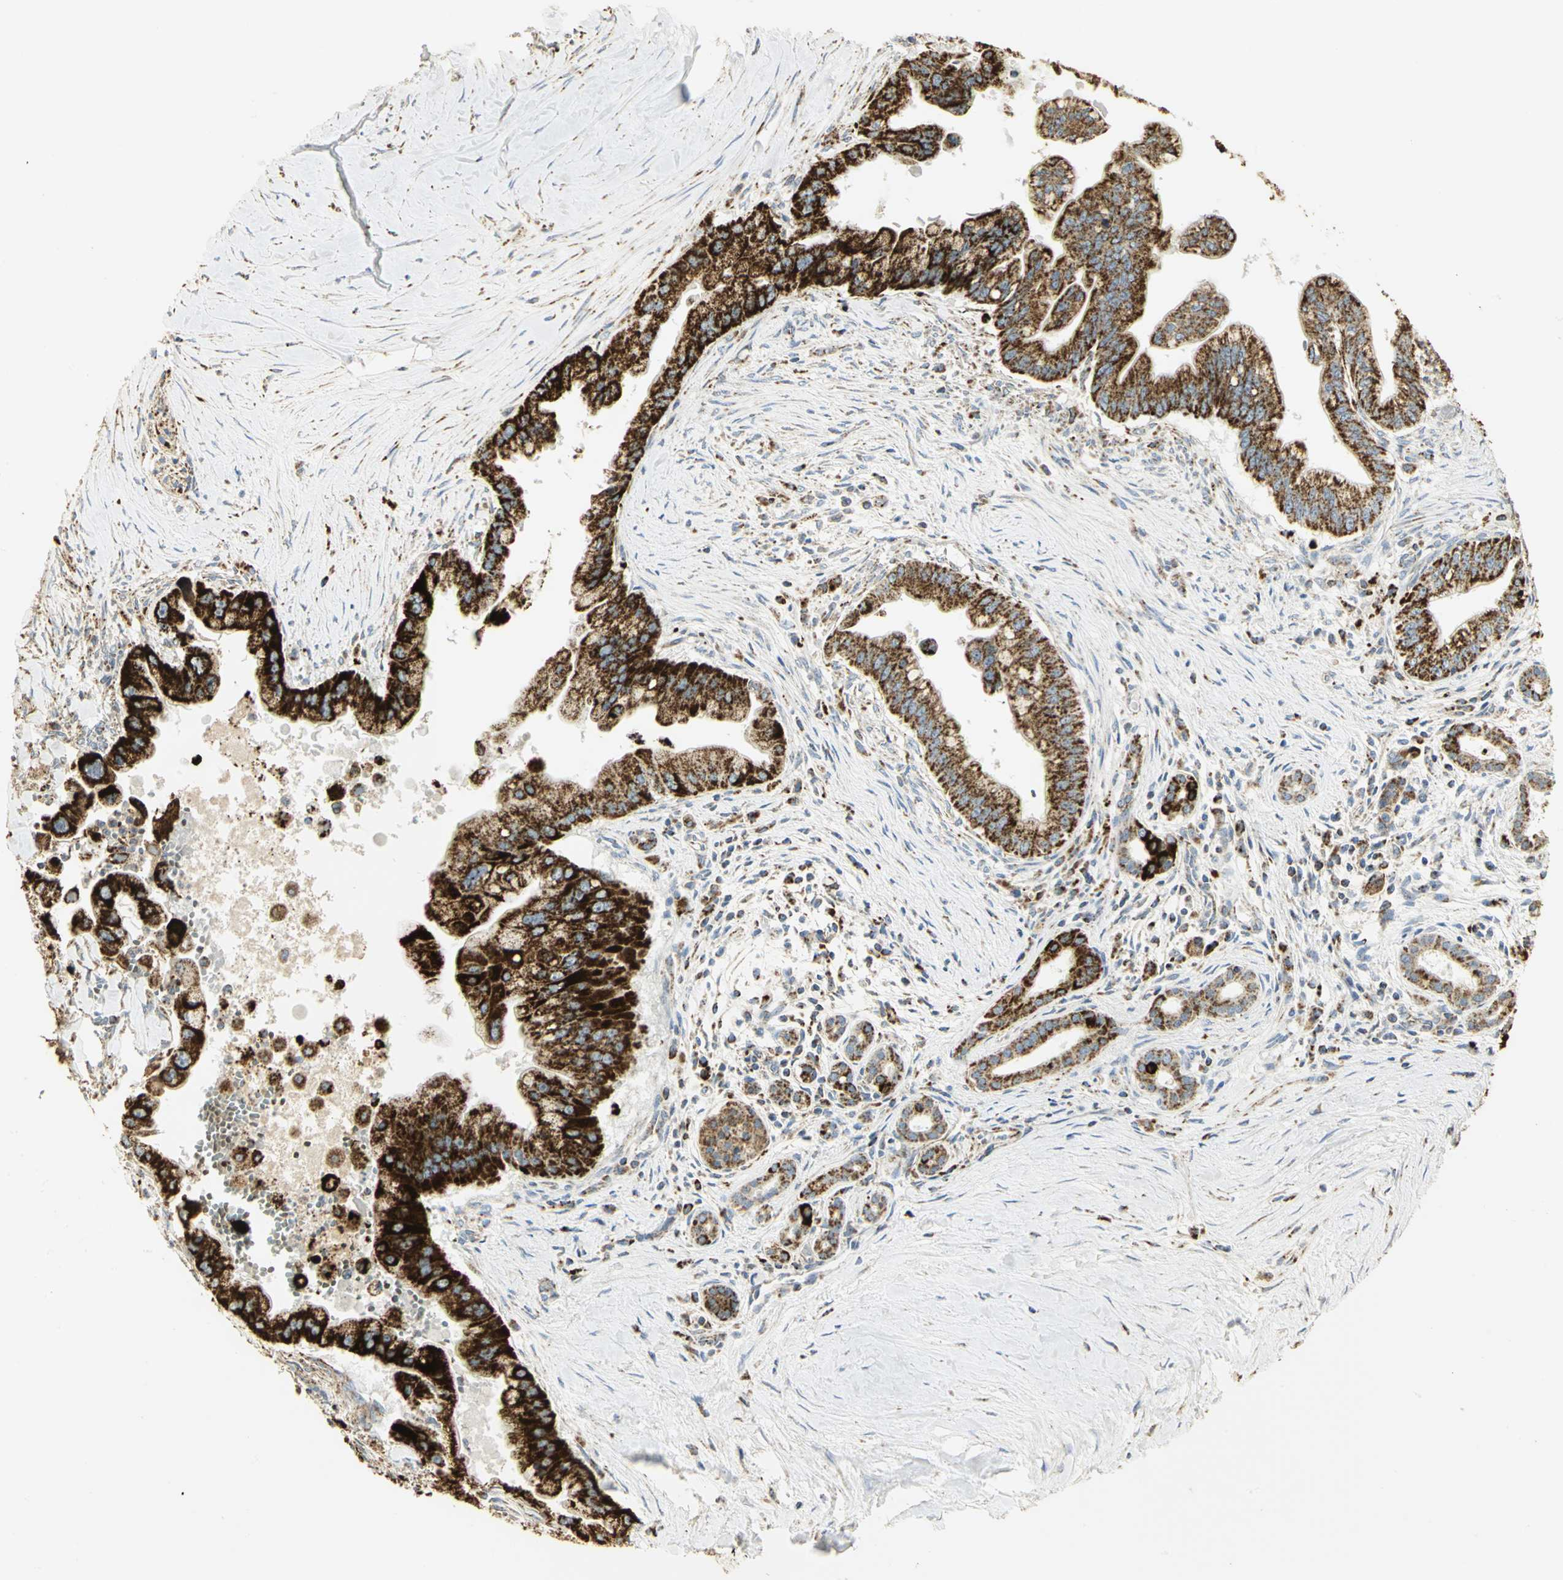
{"staining": {"intensity": "strong", "quantity": ">75%", "location": "cytoplasmic/membranous"}, "tissue": "pancreatic cancer", "cell_type": "Tumor cells", "image_type": "cancer", "snomed": [{"axis": "morphology", "description": "Adenocarcinoma, NOS"}, {"axis": "topography", "description": "Pancreas"}], "caption": "A histopathology image showing strong cytoplasmic/membranous positivity in approximately >75% of tumor cells in adenocarcinoma (pancreatic), as visualized by brown immunohistochemical staining.", "gene": "VDAC1", "patient": {"sex": "male", "age": 59}}